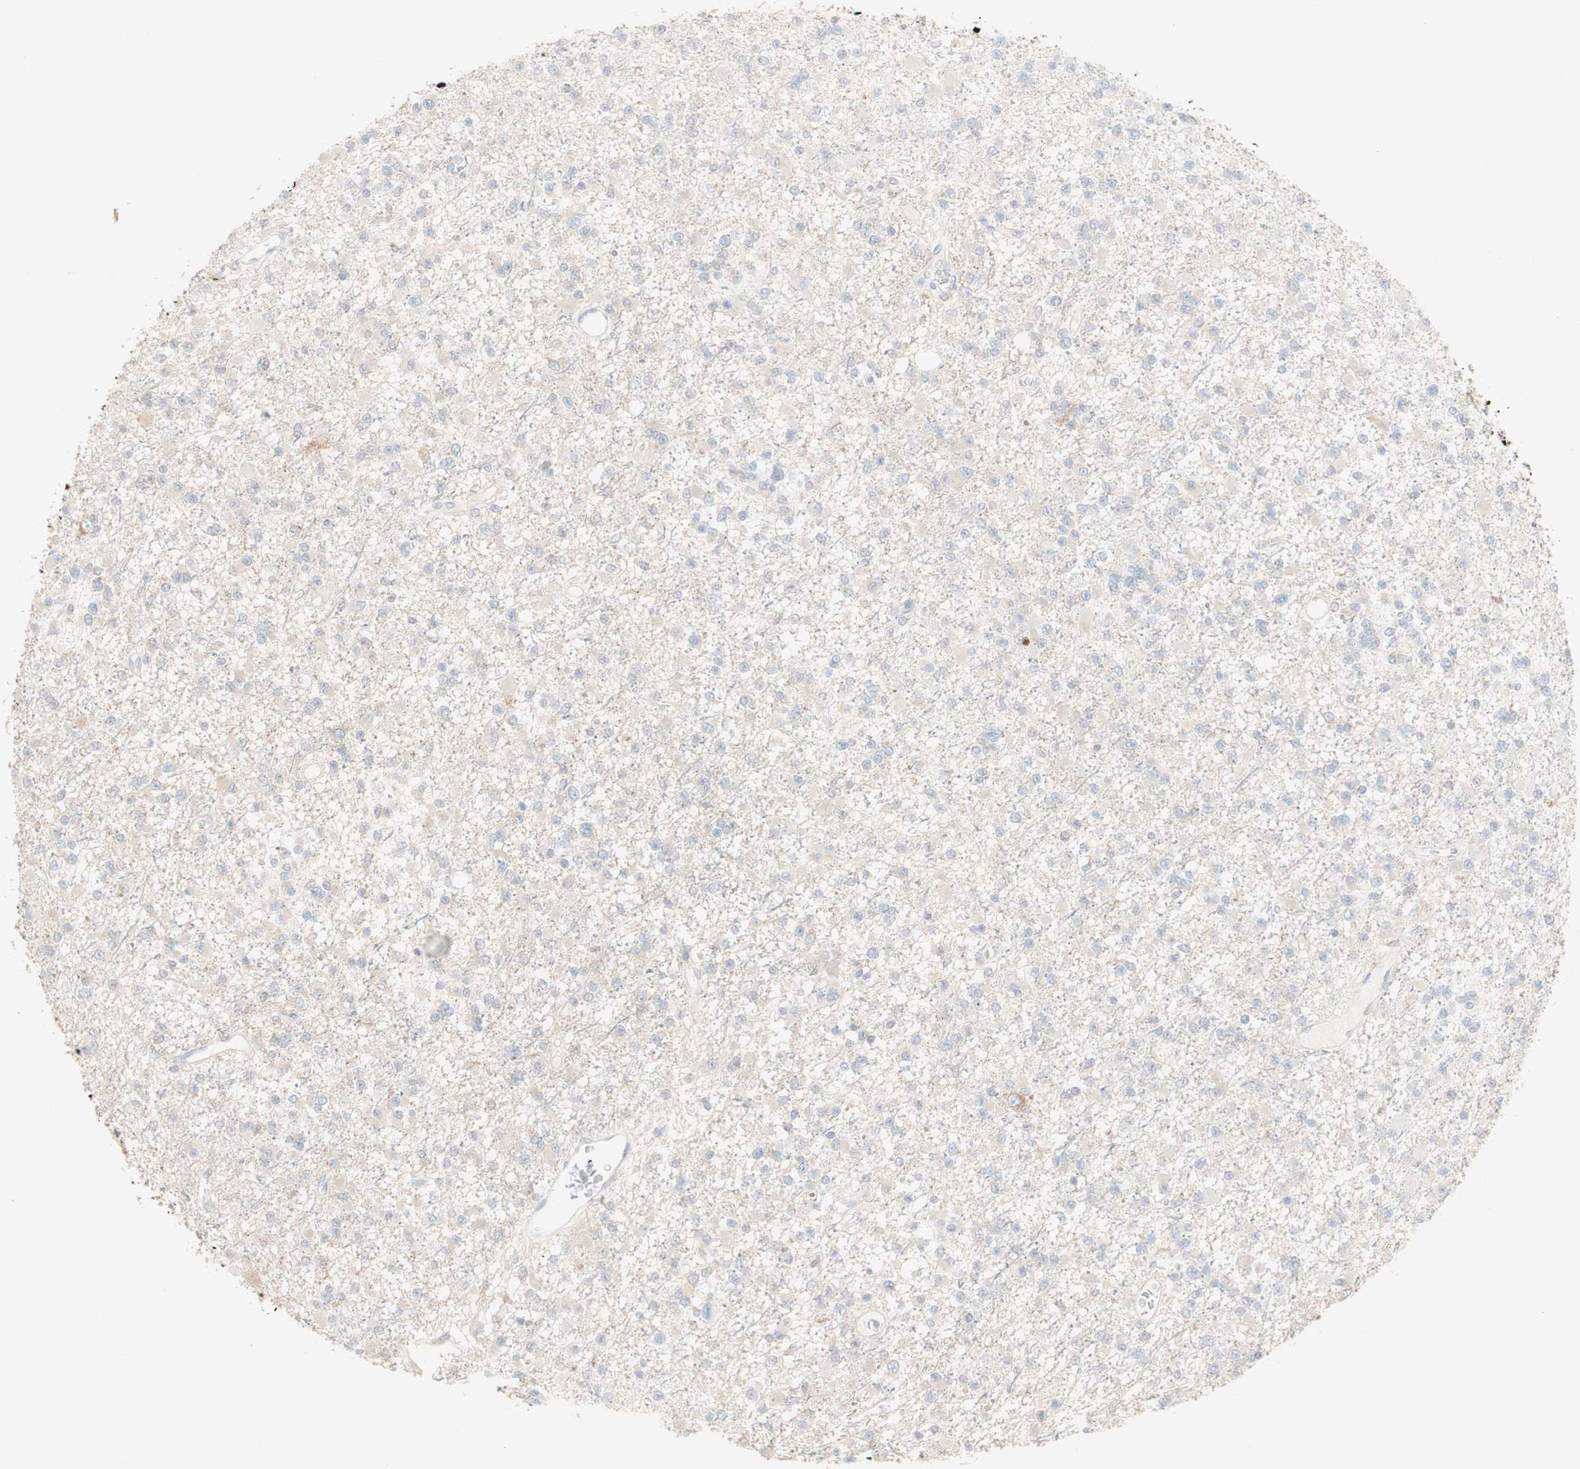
{"staining": {"intensity": "negative", "quantity": "none", "location": "none"}, "tissue": "glioma", "cell_type": "Tumor cells", "image_type": "cancer", "snomed": [{"axis": "morphology", "description": "Glioma, malignant, Low grade"}, {"axis": "topography", "description": "Brain"}], "caption": "Immunohistochemistry (IHC) of human glioma displays no staining in tumor cells. (DAB (3,3'-diaminobenzidine) immunohistochemistry visualized using brightfield microscopy, high magnification).", "gene": "ATP6V1B1", "patient": {"sex": "female", "age": 22}}